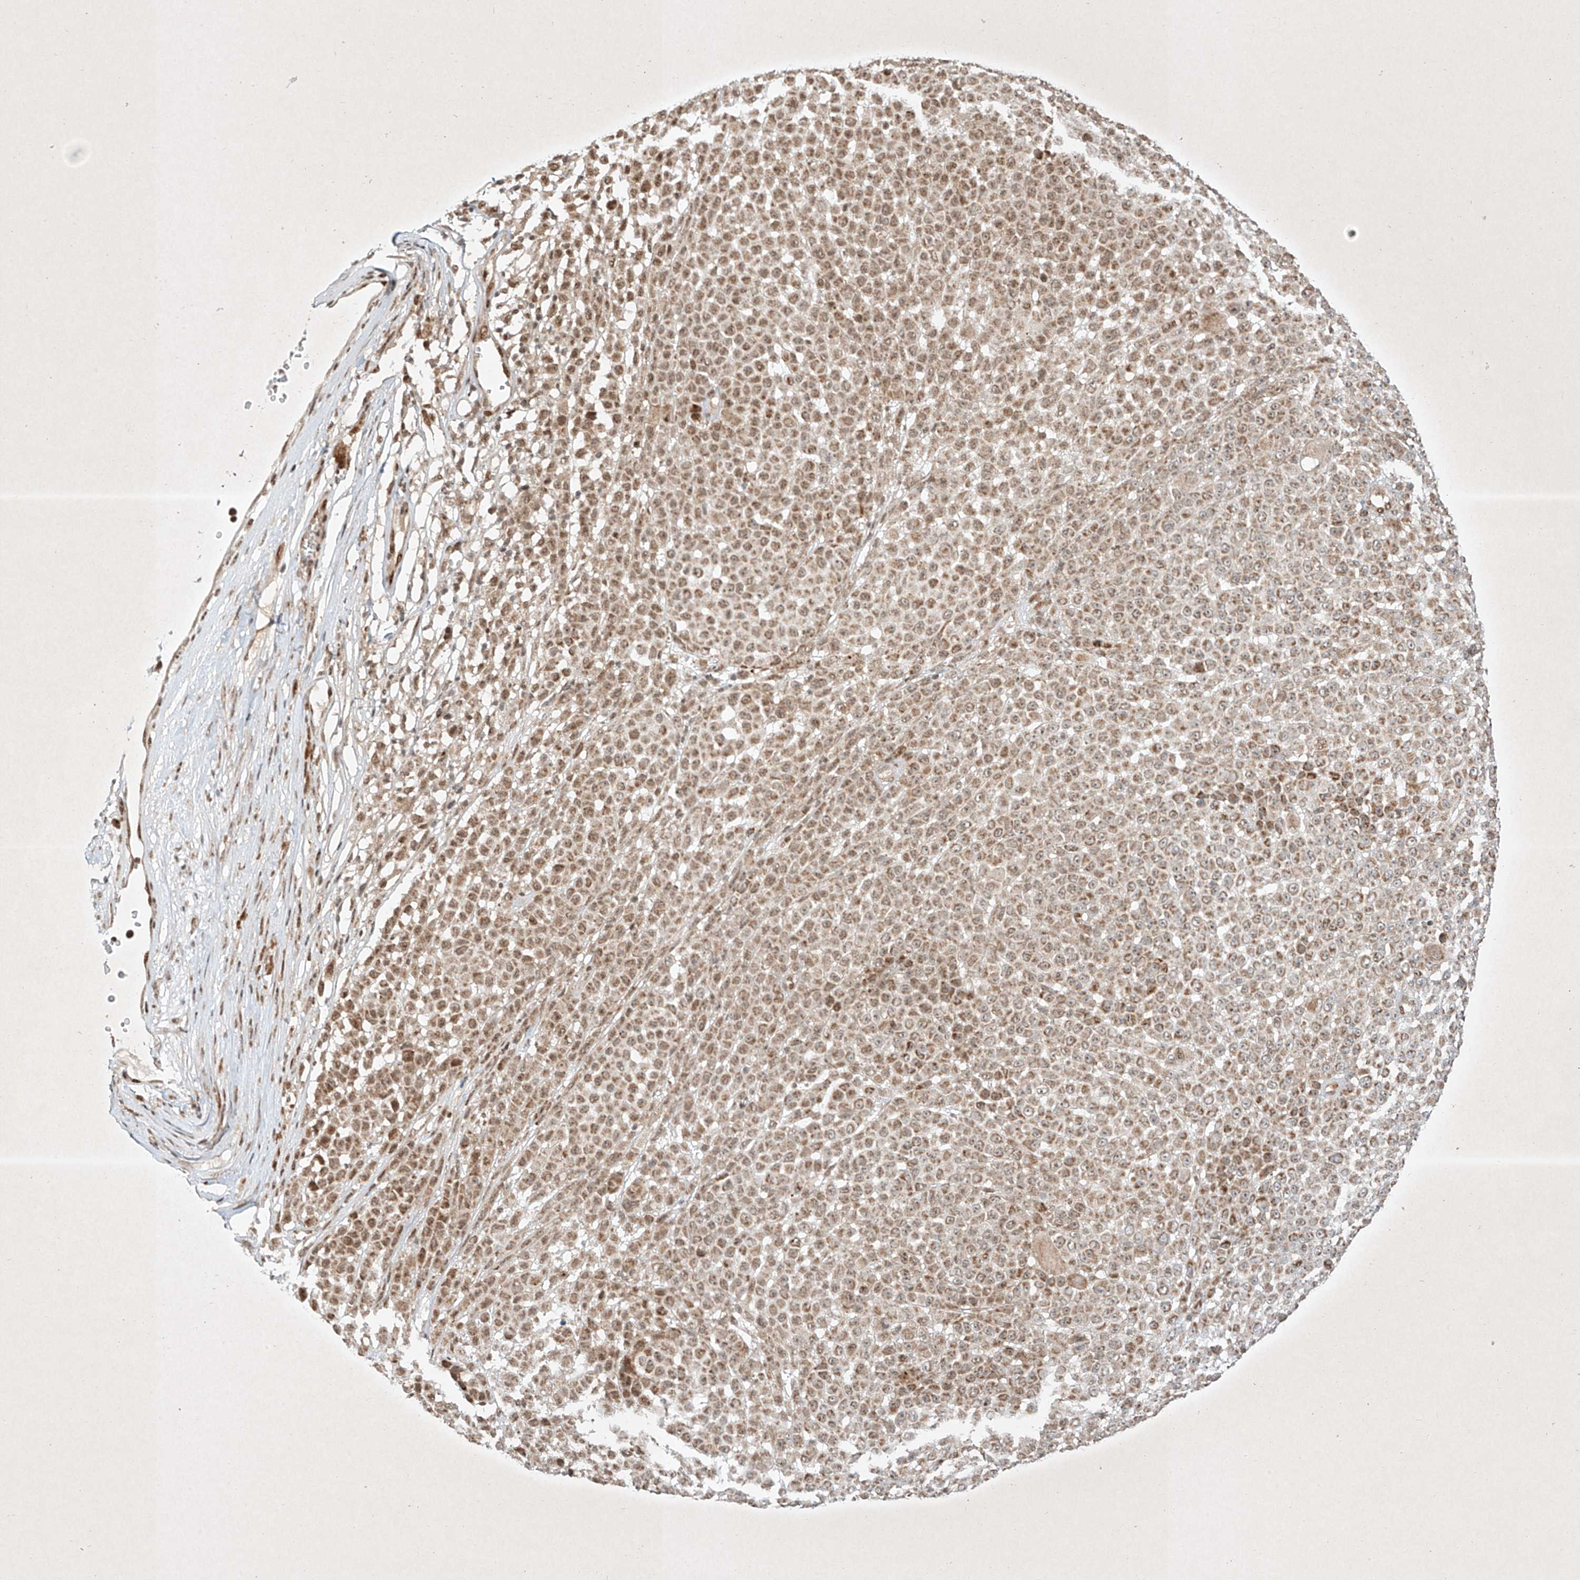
{"staining": {"intensity": "moderate", "quantity": ">75%", "location": "cytoplasmic/membranous,nuclear"}, "tissue": "melanoma", "cell_type": "Tumor cells", "image_type": "cancer", "snomed": [{"axis": "morphology", "description": "Malignant melanoma, NOS"}, {"axis": "topography", "description": "Skin"}], "caption": "IHC (DAB (3,3'-diaminobenzidine)) staining of malignant melanoma reveals moderate cytoplasmic/membranous and nuclear protein positivity in about >75% of tumor cells. (DAB (3,3'-diaminobenzidine) = brown stain, brightfield microscopy at high magnification).", "gene": "EPG5", "patient": {"sex": "female", "age": 94}}